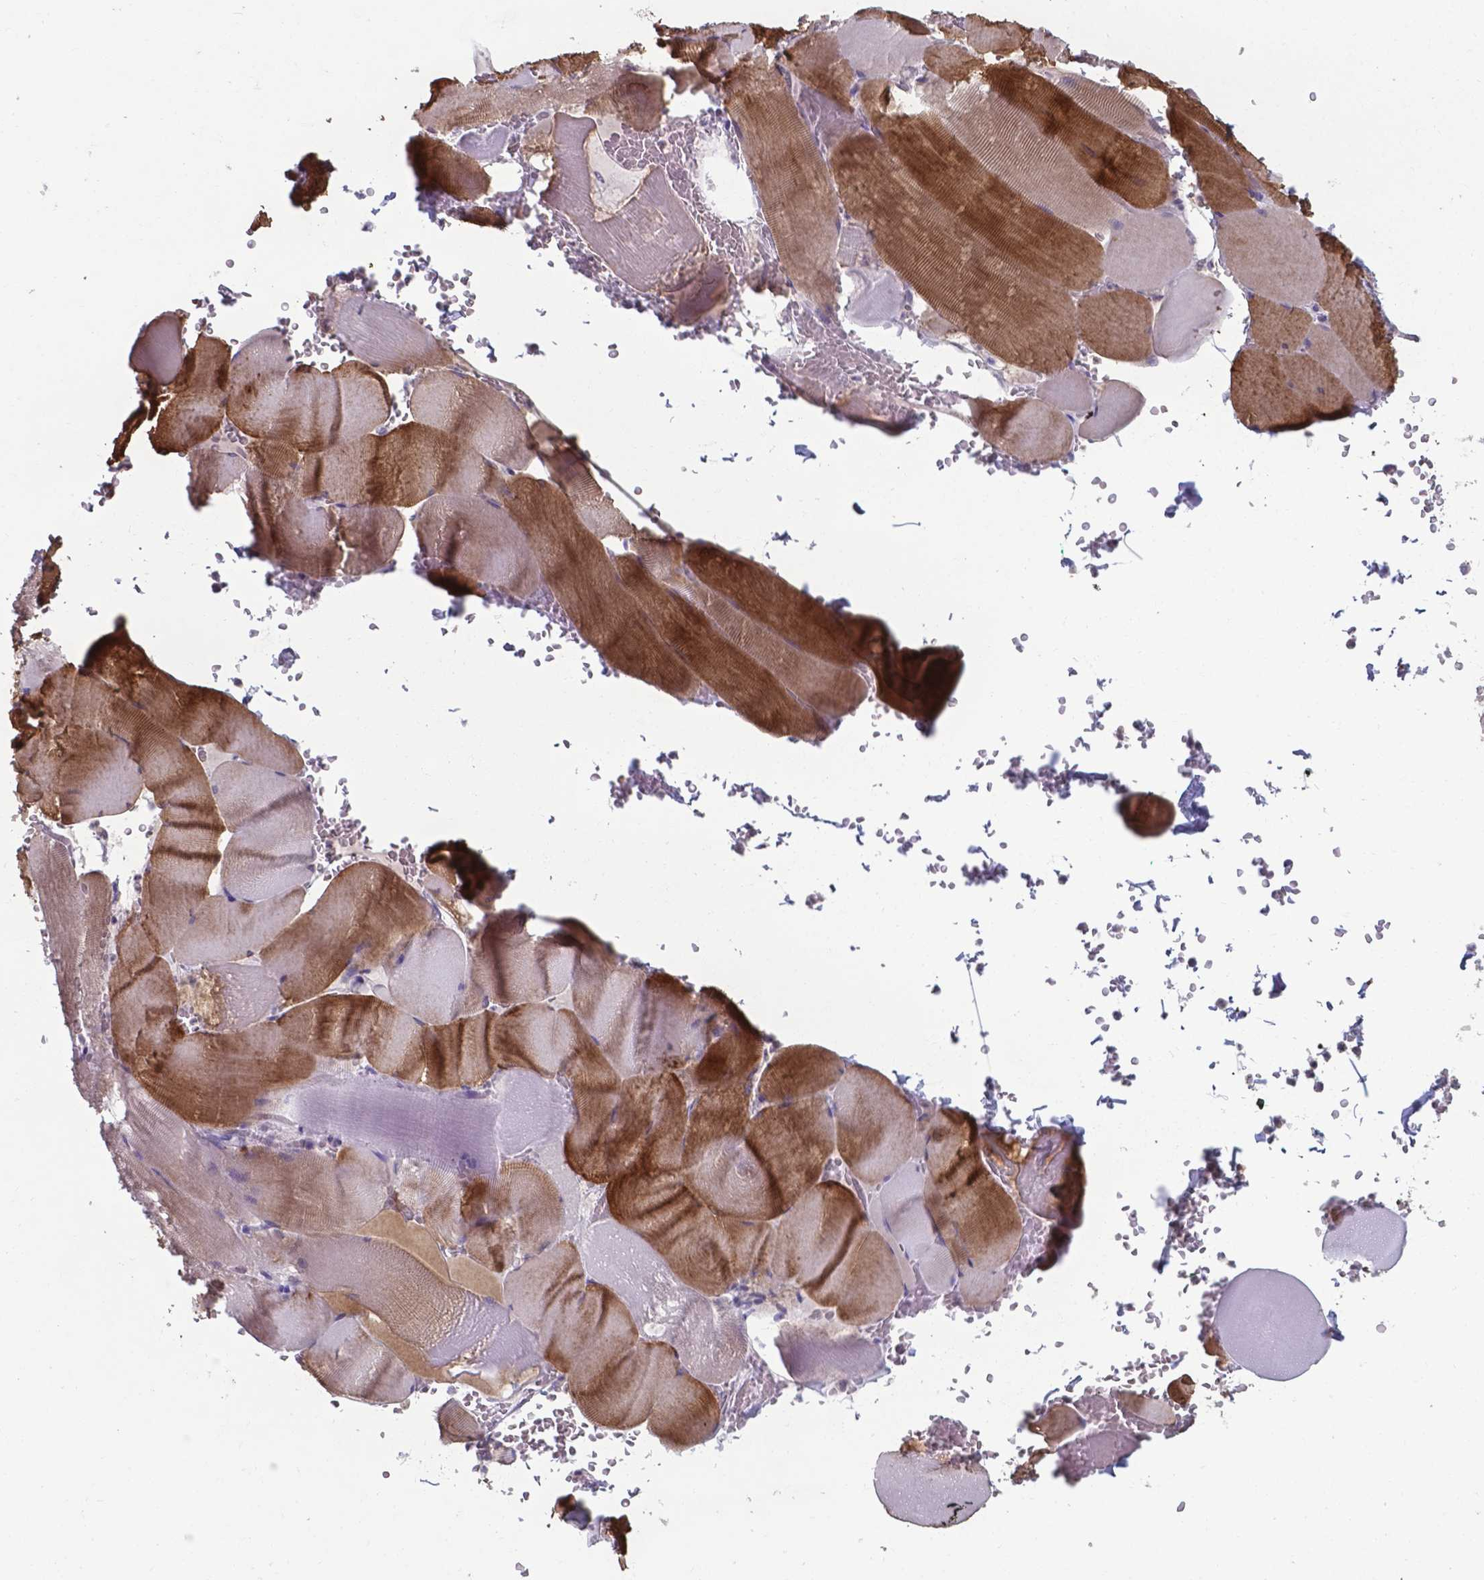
{"staining": {"intensity": "moderate", "quantity": "<25%", "location": "cytoplasmic/membranous"}, "tissue": "skeletal muscle", "cell_type": "Myocytes", "image_type": "normal", "snomed": [{"axis": "morphology", "description": "Normal tissue, NOS"}, {"axis": "topography", "description": "Skeletal muscle"}], "caption": "A low amount of moderate cytoplasmic/membranous staining is present in approximately <25% of myocytes in normal skeletal muscle. (DAB IHC, brown staining for protein, blue staining for nuclei).", "gene": "AP5B1", "patient": {"sex": "male", "age": 56}}